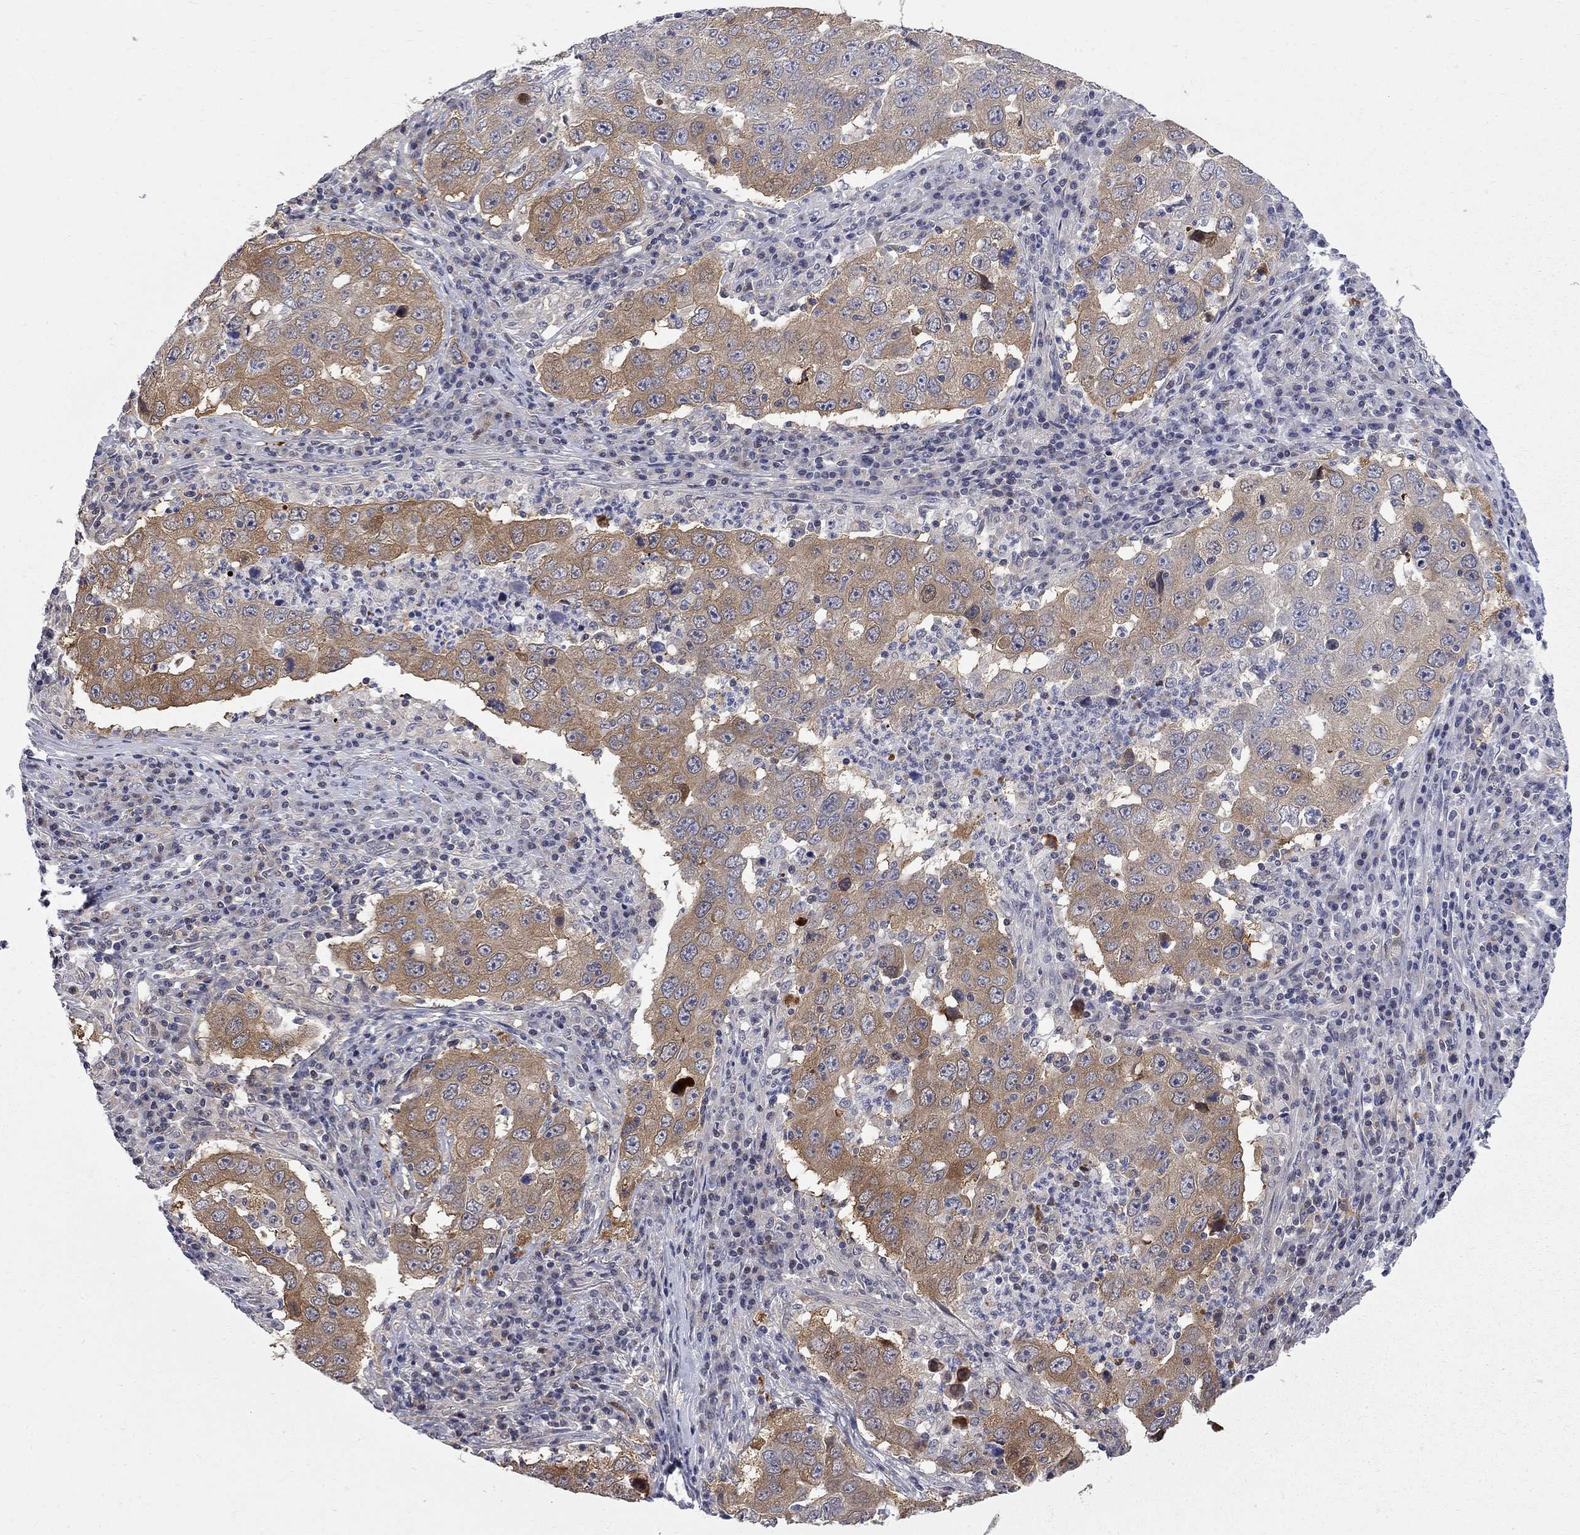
{"staining": {"intensity": "strong", "quantity": "25%-75%", "location": "cytoplasmic/membranous"}, "tissue": "lung cancer", "cell_type": "Tumor cells", "image_type": "cancer", "snomed": [{"axis": "morphology", "description": "Adenocarcinoma, NOS"}, {"axis": "topography", "description": "Lung"}], "caption": "Immunohistochemistry (IHC) of human lung adenocarcinoma displays high levels of strong cytoplasmic/membranous staining in approximately 25%-75% of tumor cells. Immunohistochemistry stains the protein of interest in brown and the nuclei are stained blue.", "gene": "GALNT8", "patient": {"sex": "male", "age": 73}}